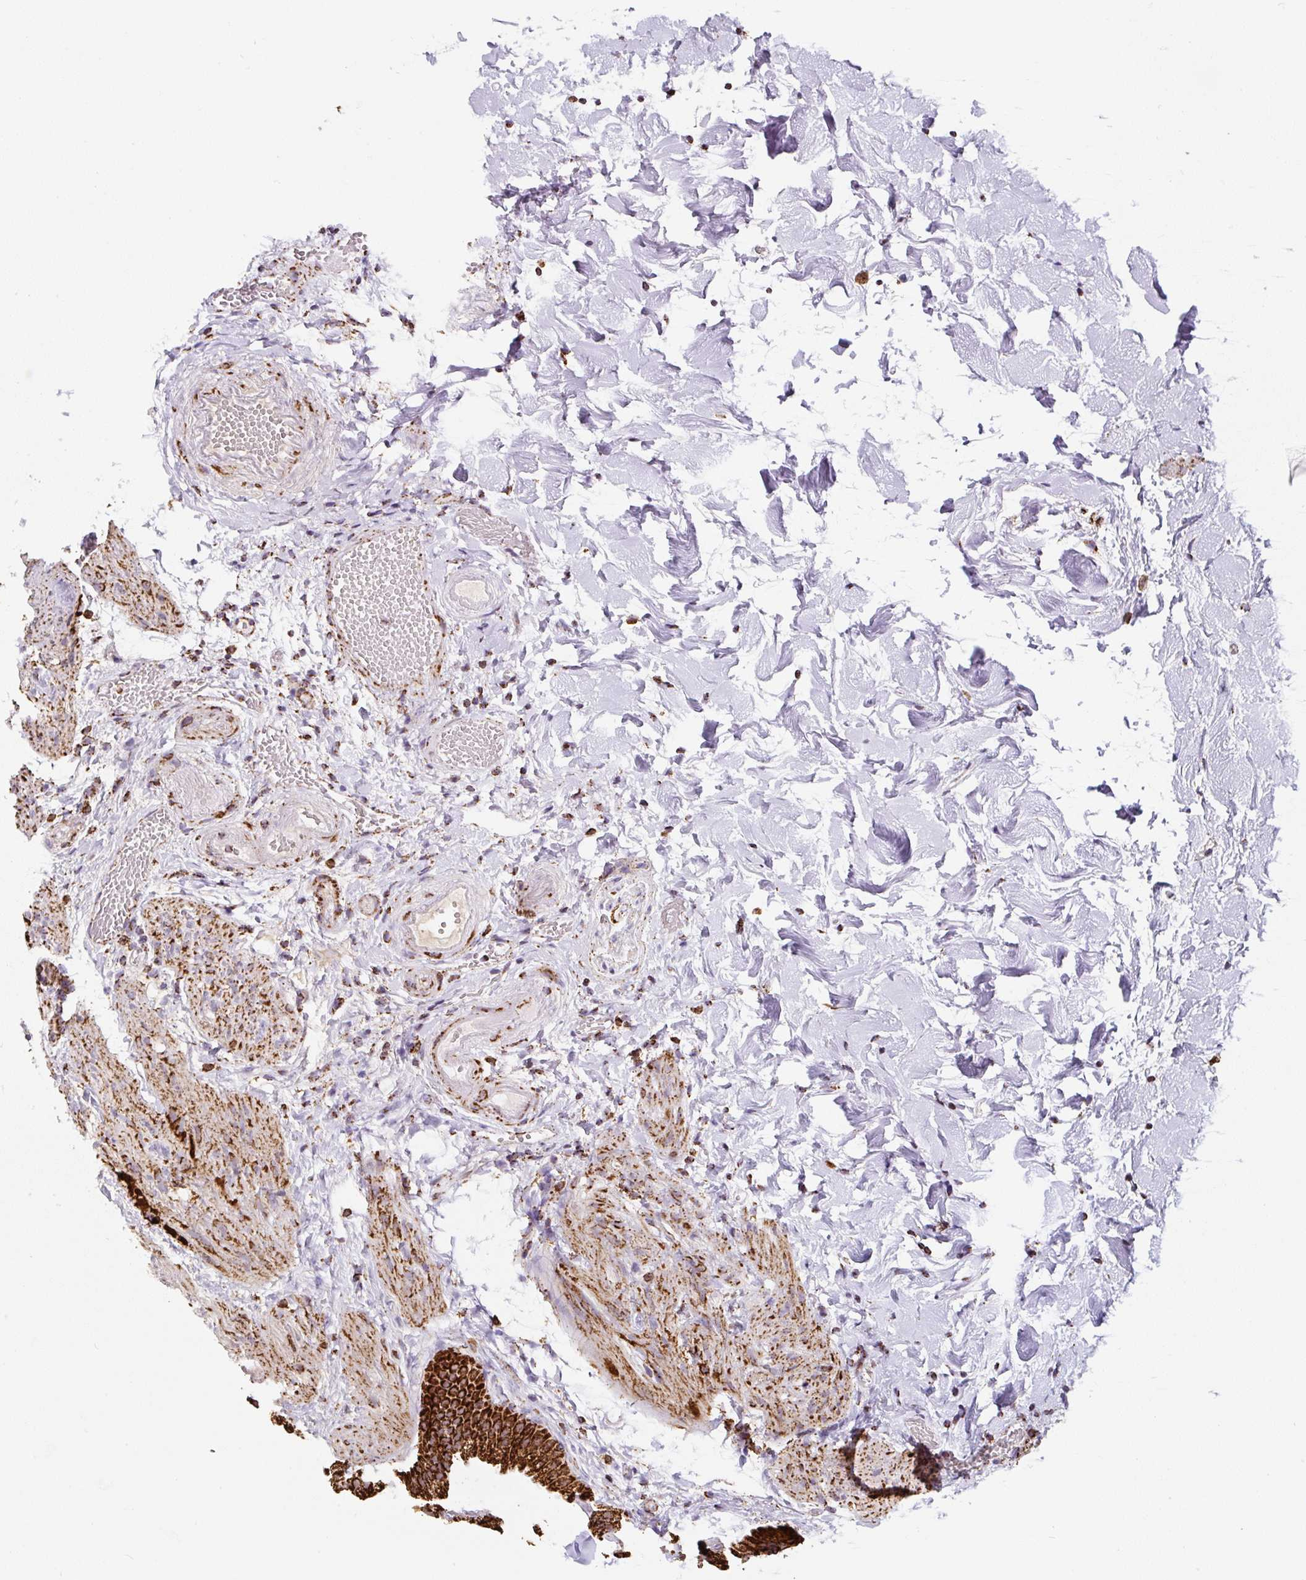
{"staining": {"intensity": "strong", "quantity": ">75%", "location": "cytoplasmic/membranous"}, "tissue": "gallbladder", "cell_type": "Glandular cells", "image_type": "normal", "snomed": [{"axis": "morphology", "description": "Normal tissue, NOS"}, {"axis": "topography", "description": "Gallbladder"}], "caption": "Normal gallbladder exhibits strong cytoplasmic/membranous staining in about >75% of glandular cells.", "gene": "ATP5F1A", "patient": {"sex": "female", "age": 63}}